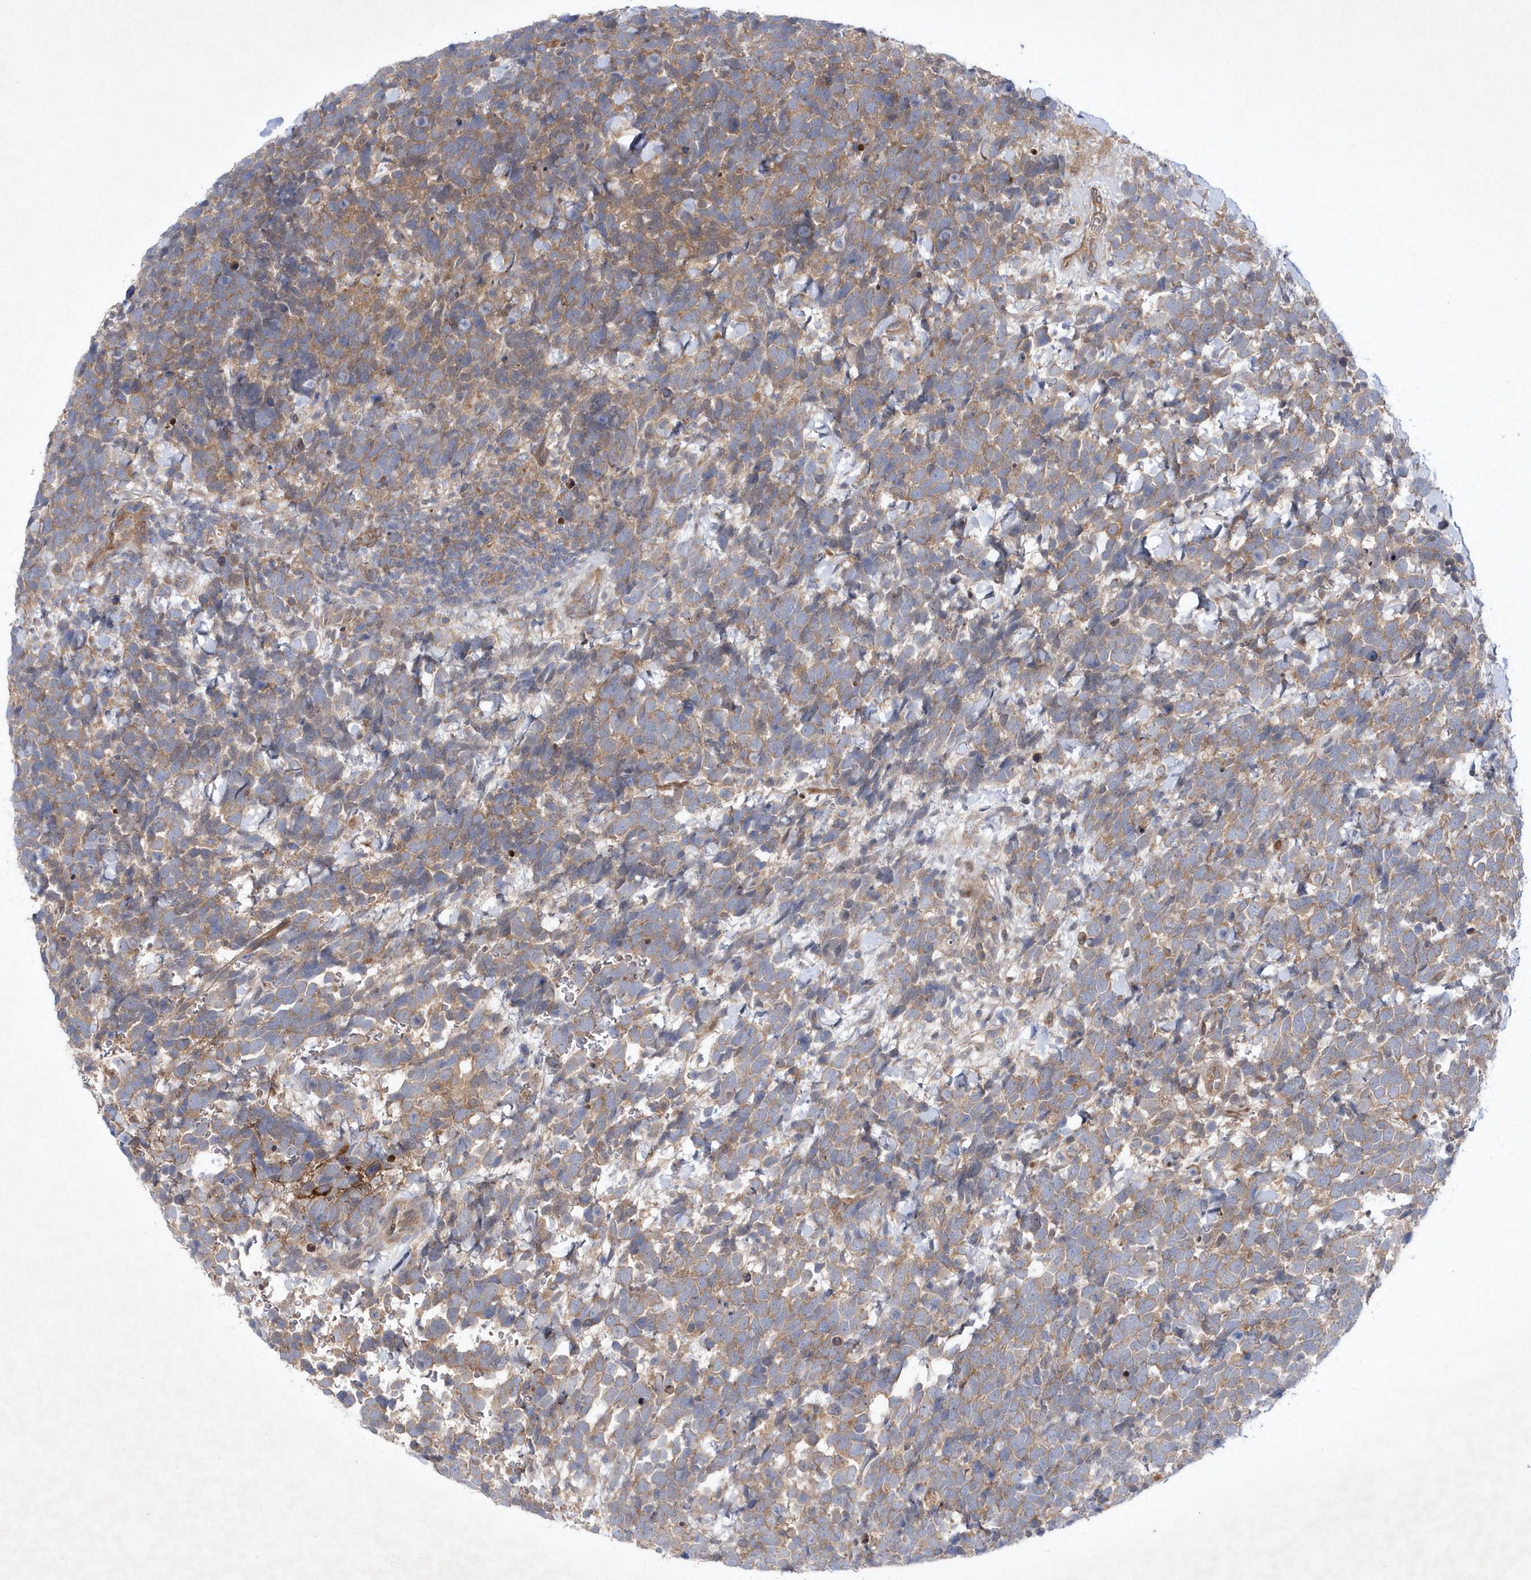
{"staining": {"intensity": "moderate", "quantity": ">75%", "location": "cytoplasmic/membranous"}, "tissue": "urothelial cancer", "cell_type": "Tumor cells", "image_type": "cancer", "snomed": [{"axis": "morphology", "description": "Urothelial carcinoma, High grade"}, {"axis": "topography", "description": "Urinary bladder"}], "caption": "Moderate cytoplasmic/membranous protein positivity is identified in approximately >75% of tumor cells in urothelial cancer.", "gene": "DSPP", "patient": {"sex": "female", "age": 82}}